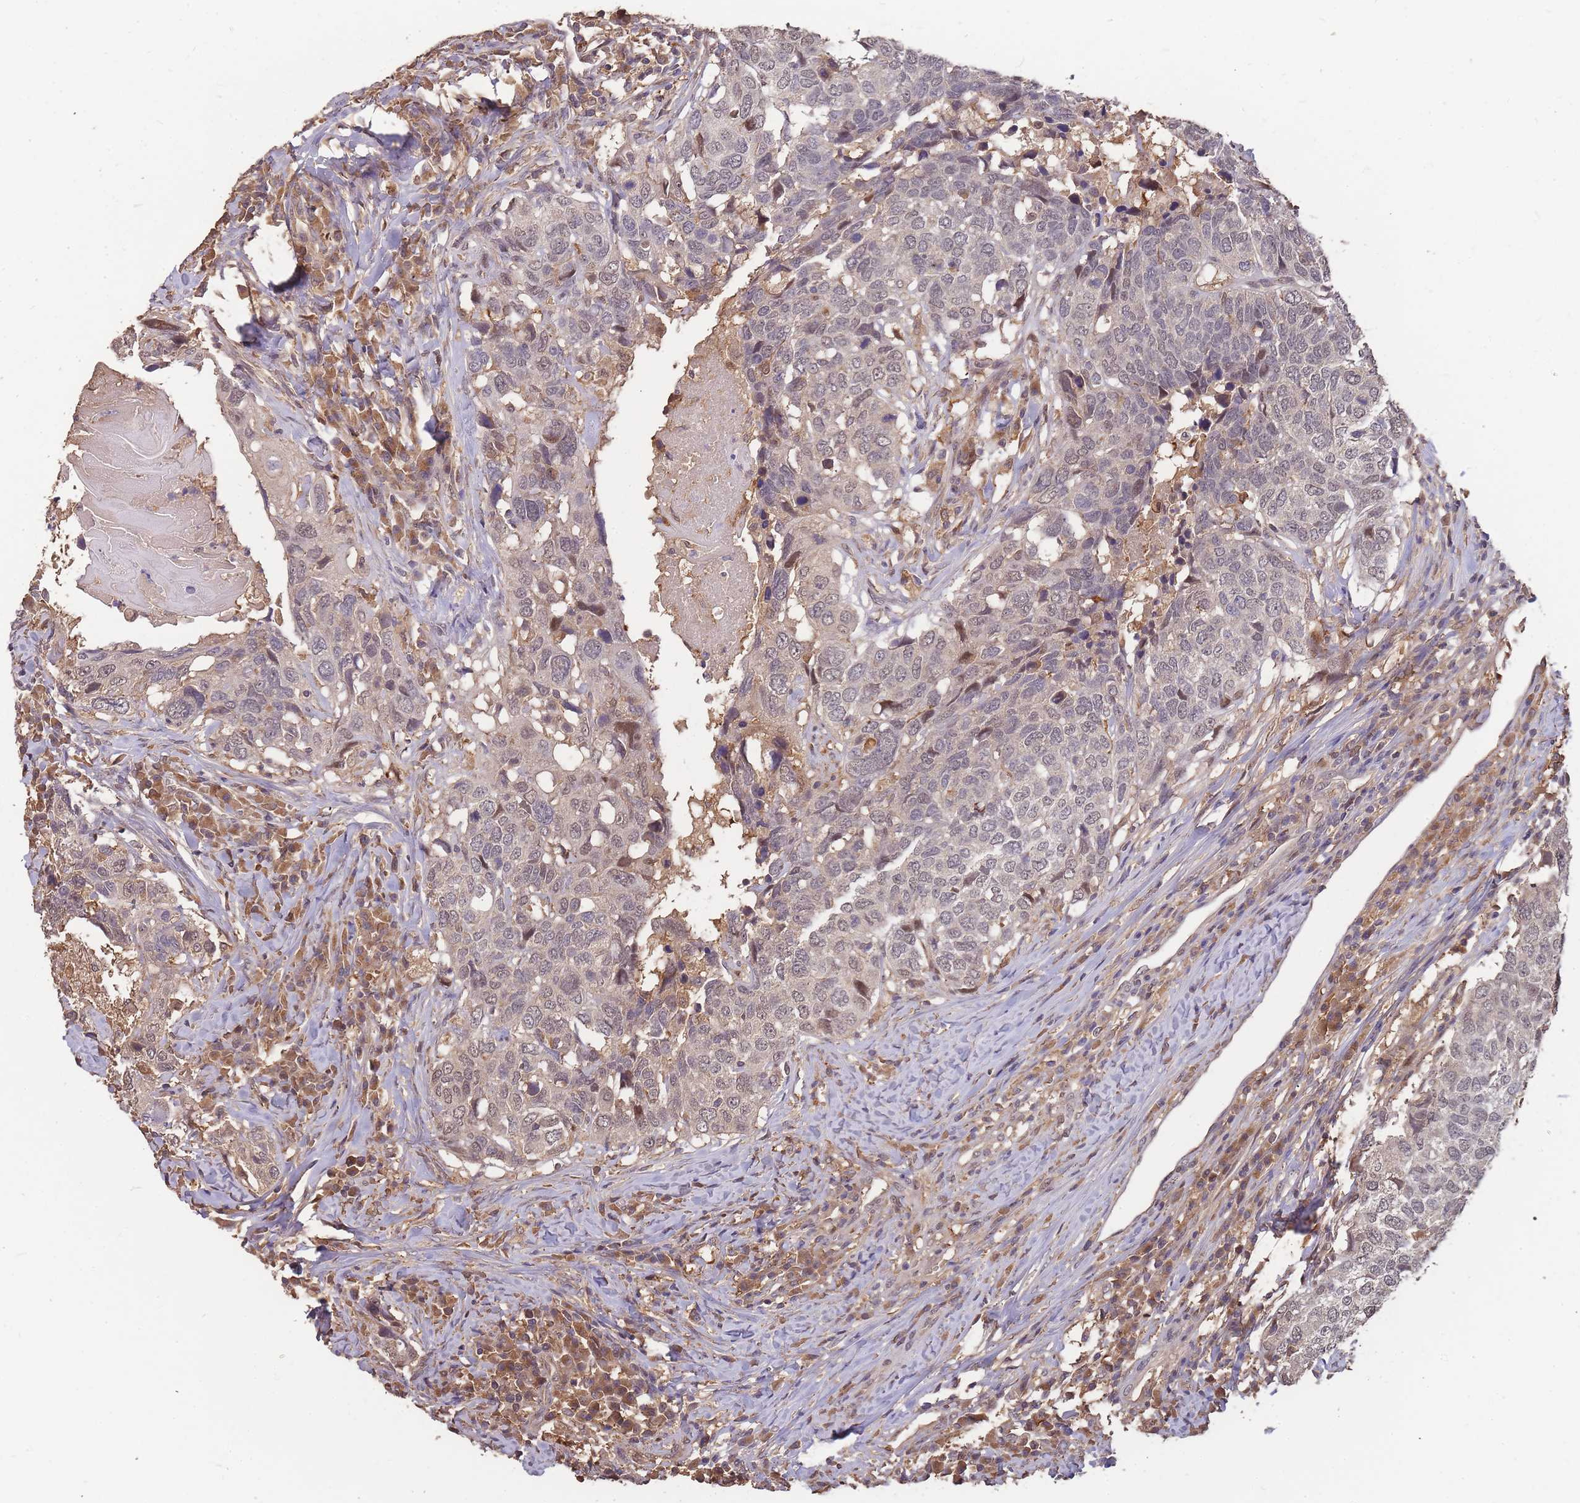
{"staining": {"intensity": "weak", "quantity": "<25%", "location": "nuclear"}, "tissue": "head and neck cancer", "cell_type": "Tumor cells", "image_type": "cancer", "snomed": [{"axis": "morphology", "description": "Squamous cell carcinoma, NOS"}, {"axis": "topography", "description": "Head-Neck"}], "caption": "Immunohistochemical staining of squamous cell carcinoma (head and neck) shows no significant staining in tumor cells.", "gene": "CDKN2AIPNL", "patient": {"sex": "male", "age": 66}}